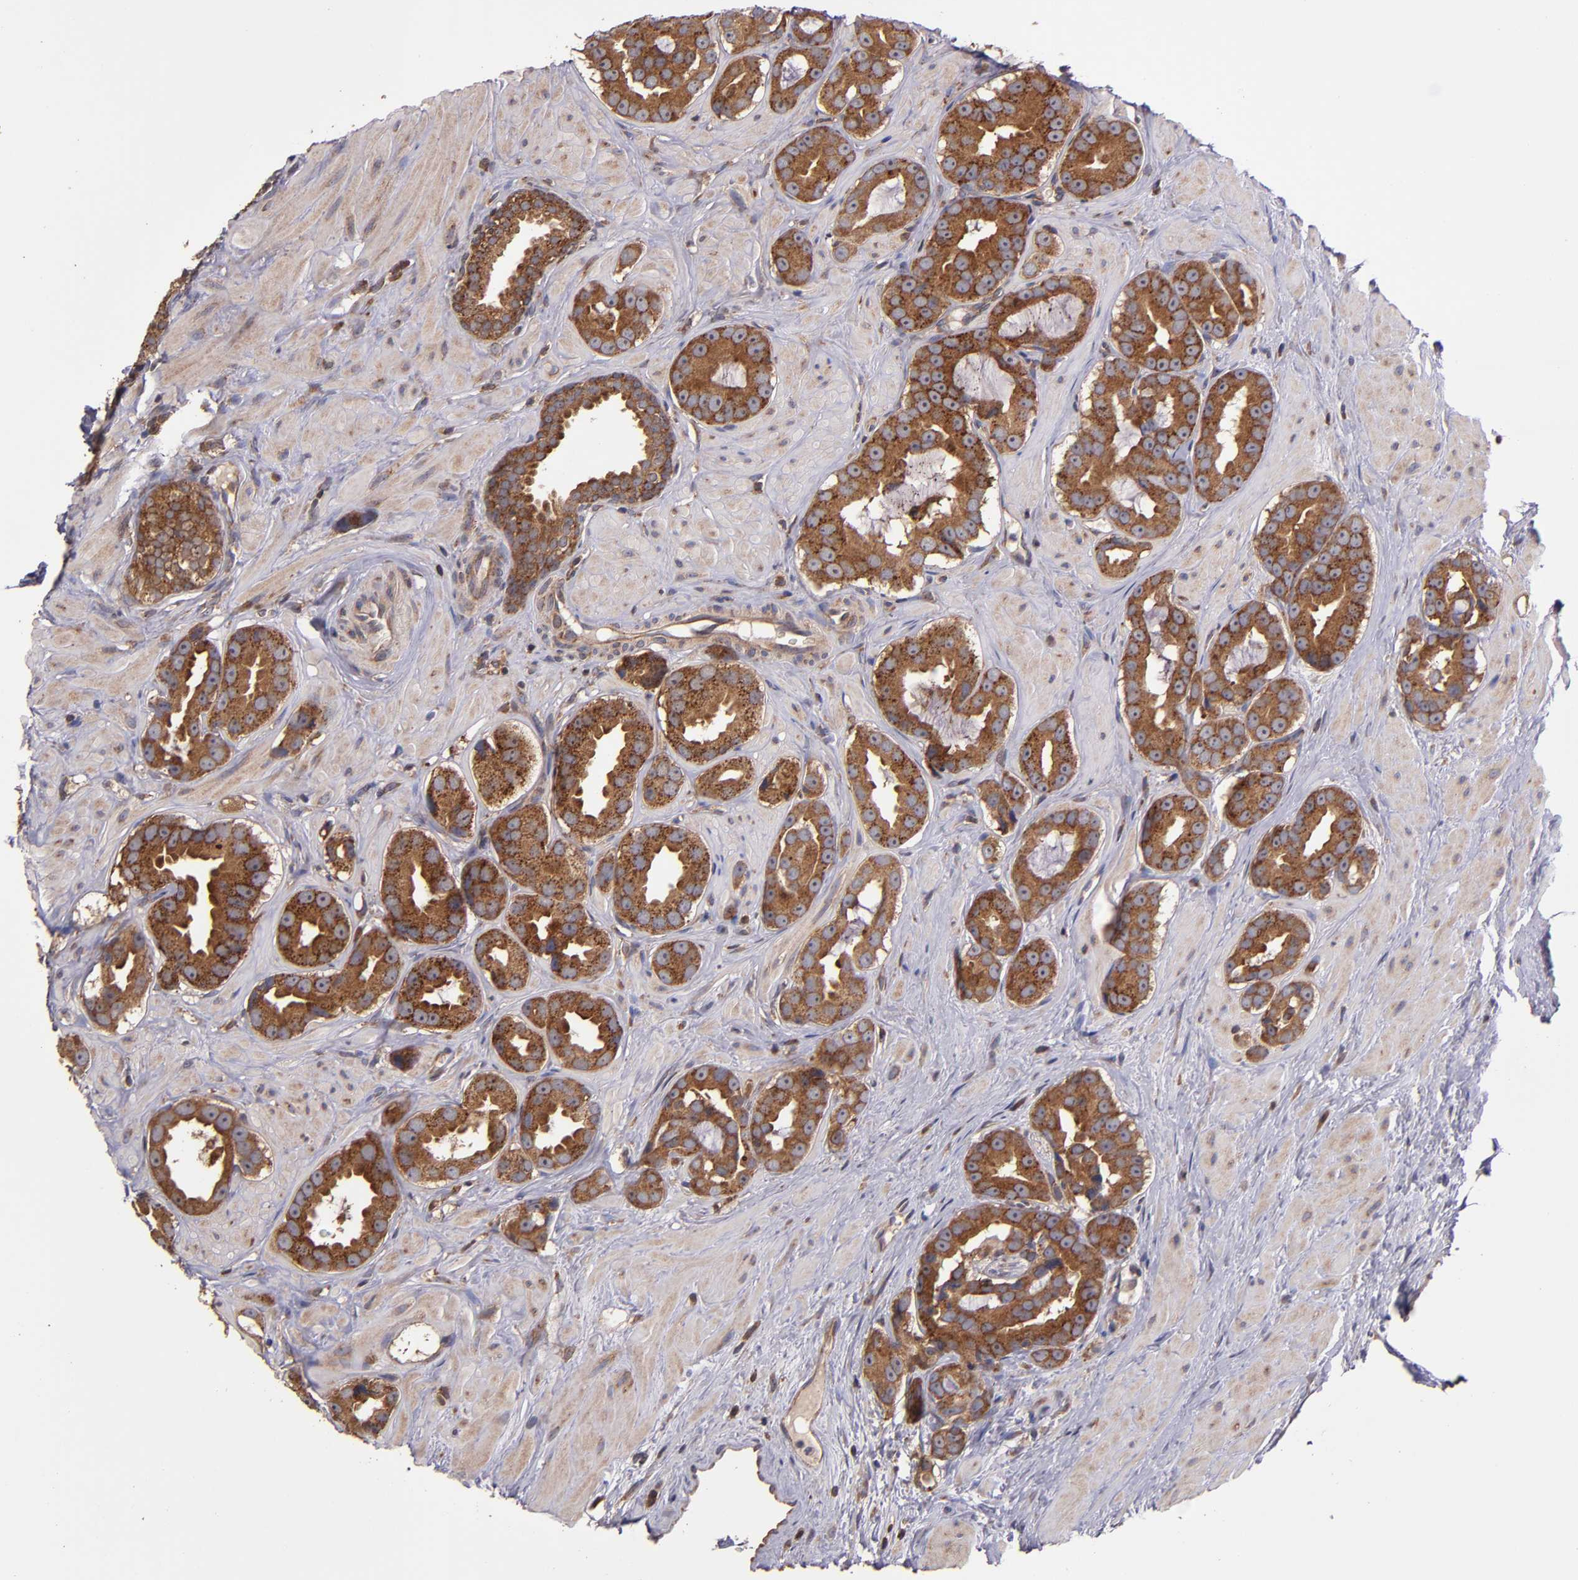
{"staining": {"intensity": "strong", "quantity": ">75%", "location": "cytoplasmic/membranous"}, "tissue": "prostate cancer", "cell_type": "Tumor cells", "image_type": "cancer", "snomed": [{"axis": "morphology", "description": "Adenocarcinoma, Low grade"}, {"axis": "topography", "description": "Prostate"}], "caption": "Prostate cancer (adenocarcinoma (low-grade)) was stained to show a protein in brown. There is high levels of strong cytoplasmic/membranous staining in about >75% of tumor cells.", "gene": "EIF4ENIF1", "patient": {"sex": "male", "age": 59}}